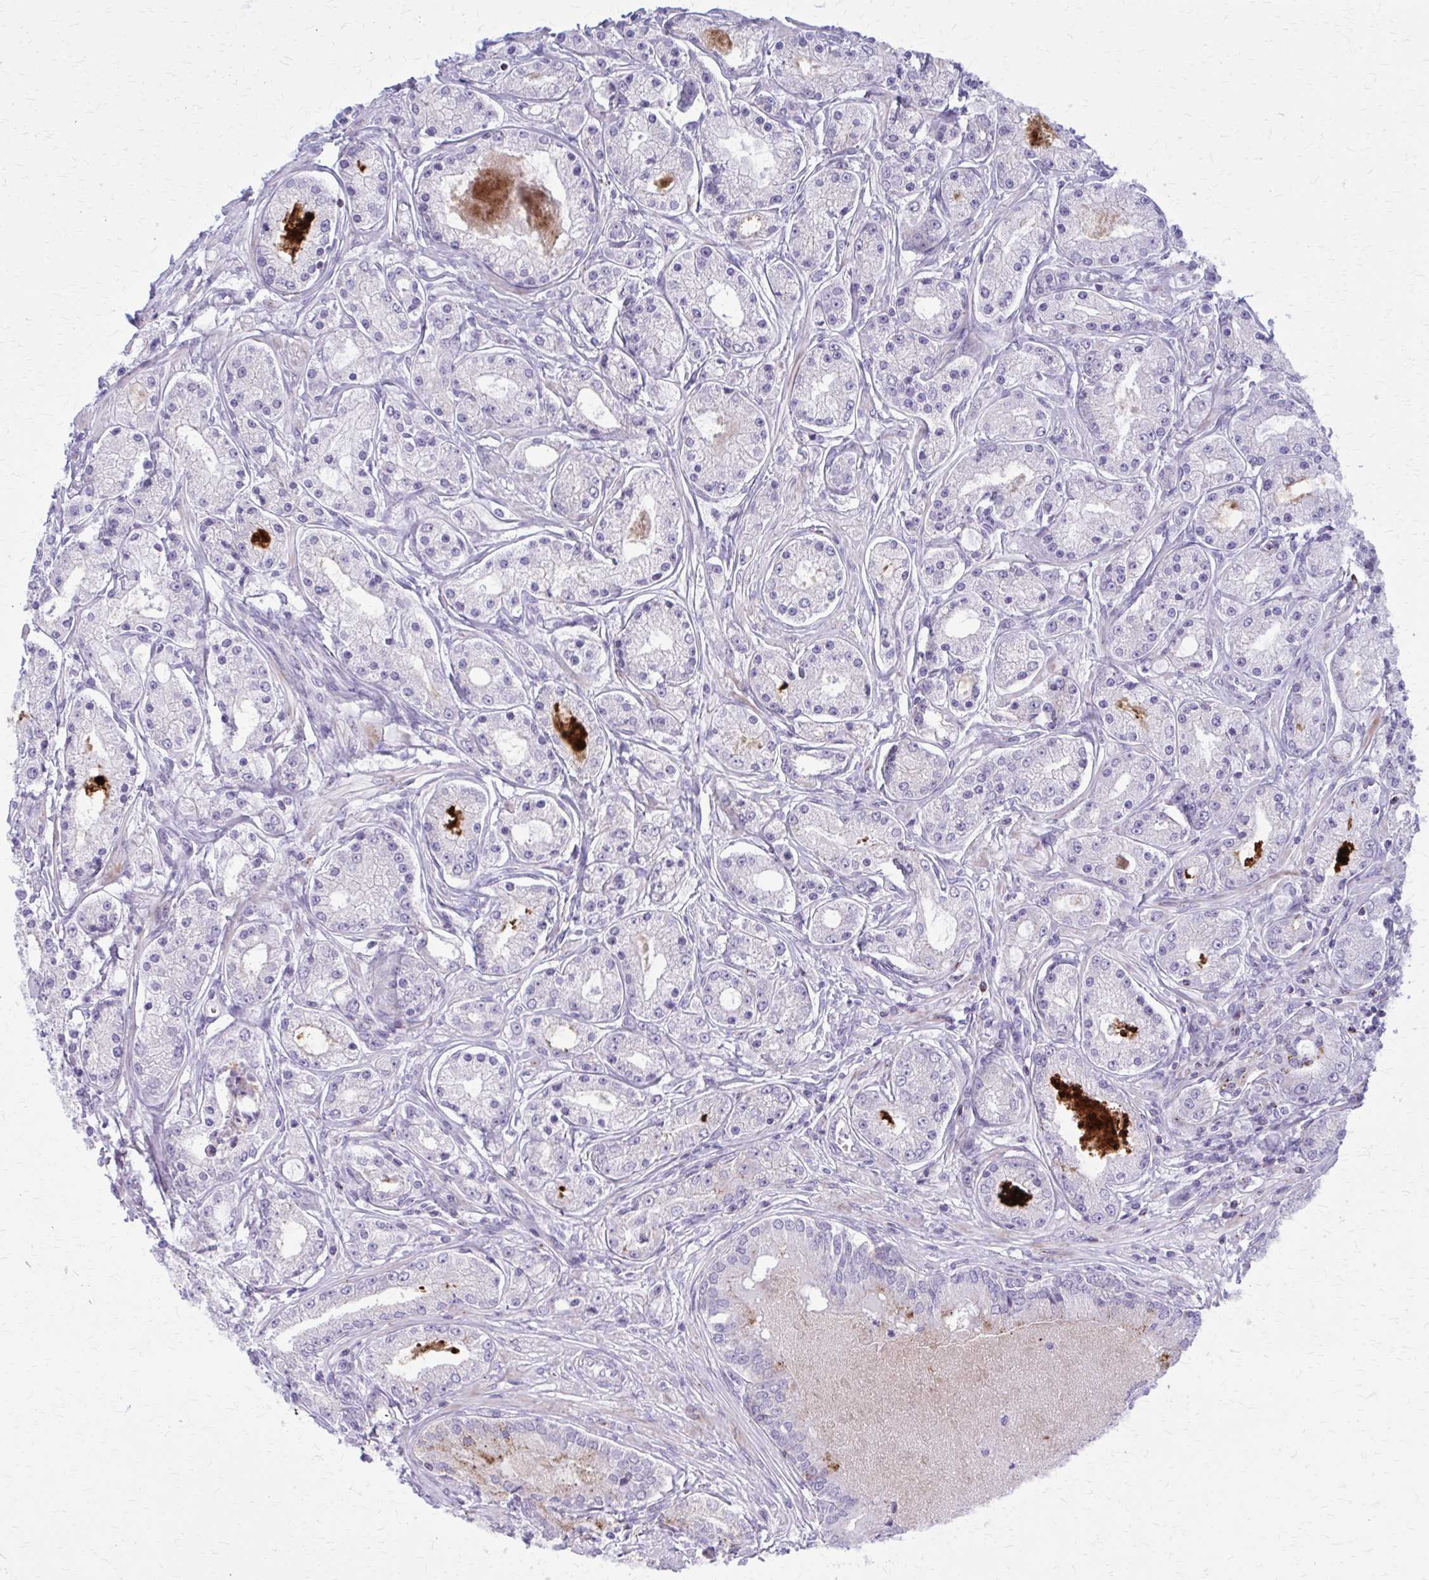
{"staining": {"intensity": "negative", "quantity": "none", "location": "none"}, "tissue": "prostate cancer", "cell_type": "Tumor cells", "image_type": "cancer", "snomed": [{"axis": "morphology", "description": "Adenocarcinoma, High grade"}, {"axis": "topography", "description": "Prostate"}], "caption": "Prostate cancer stained for a protein using immunohistochemistry shows no staining tumor cells.", "gene": "PEDS1", "patient": {"sex": "male", "age": 66}}